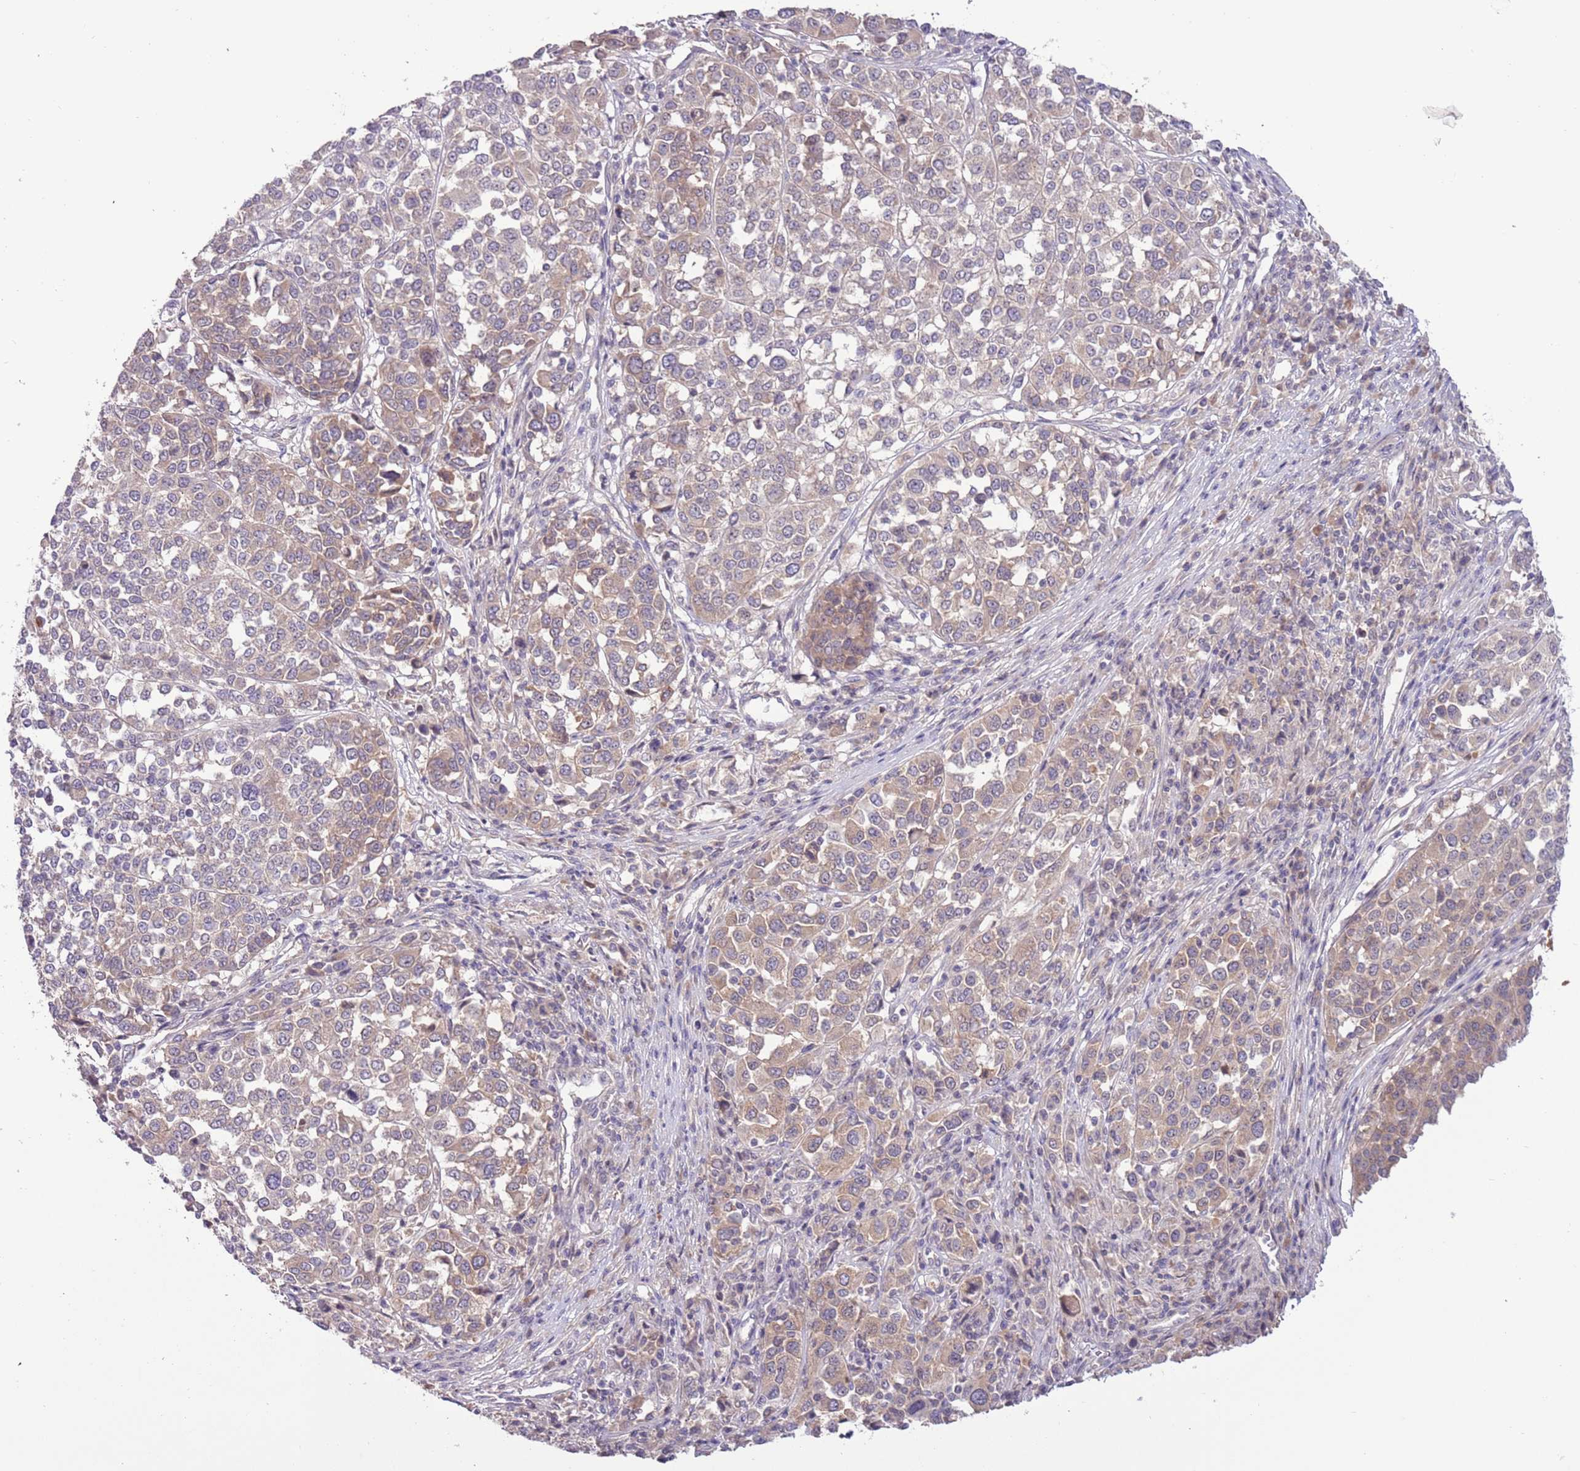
{"staining": {"intensity": "weak", "quantity": ">75%", "location": "cytoplasmic/membranous"}, "tissue": "melanoma", "cell_type": "Tumor cells", "image_type": "cancer", "snomed": [{"axis": "morphology", "description": "Malignant melanoma, Metastatic site"}, {"axis": "topography", "description": "Lymph node"}], "caption": "This histopathology image exhibits immunohistochemistry staining of melanoma, with low weak cytoplasmic/membranous expression in about >75% of tumor cells.", "gene": "SHROOM3", "patient": {"sex": "male", "age": 44}}